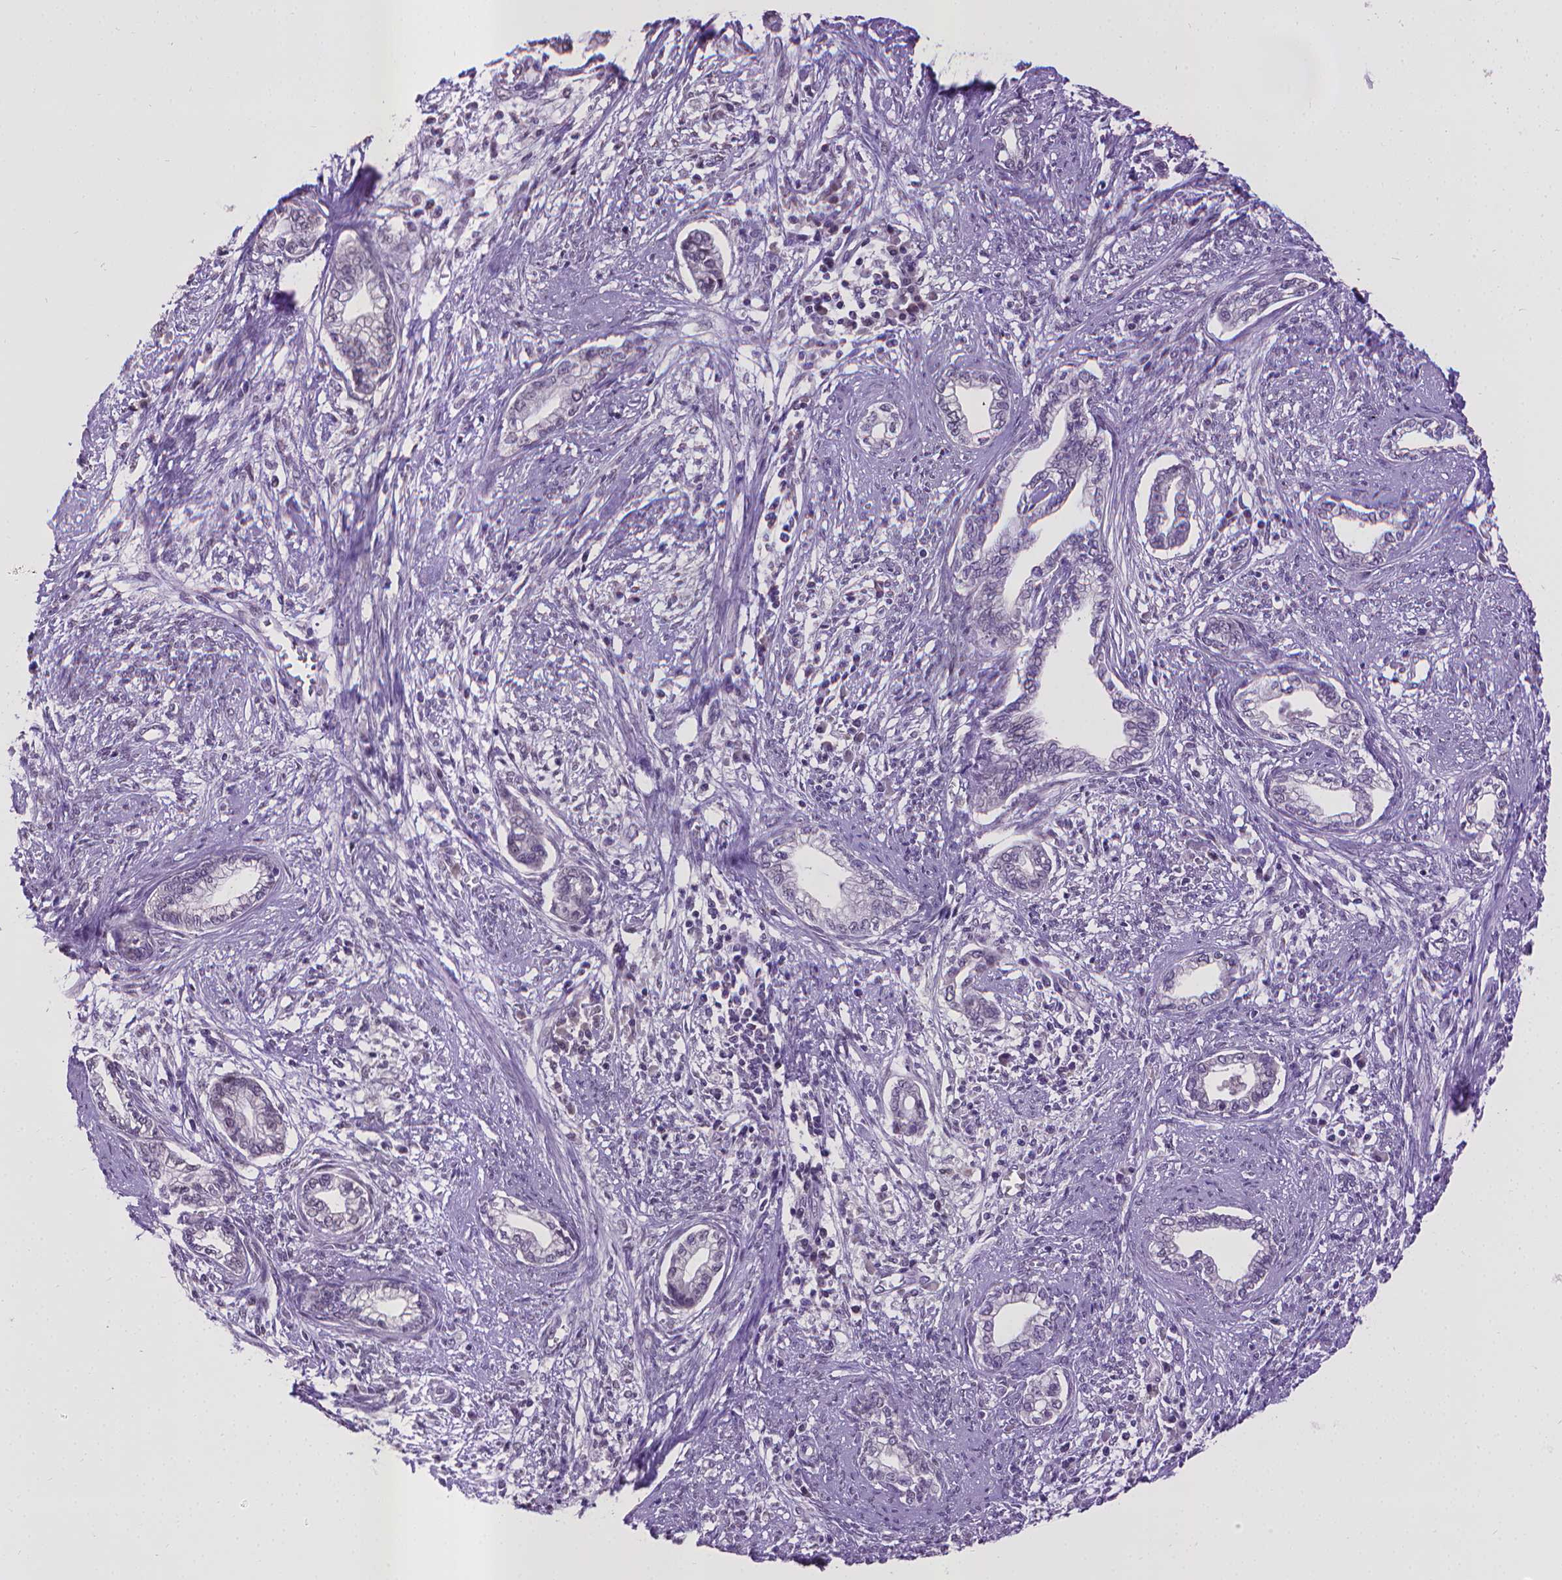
{"staining": {"intensity": "negative", "quantity": "none", "location": "none"}, "tissue": "cervical cancer", "cell_type": "Tumor cells", "image_type": "cancer", "snomed": [{"axis": "morphology", "description": "Adenocarcinoma, NOS"}, {"axis": "topography", "description": "Cervix"}], "caption": "IHC image of human cervical adenocarcinoma stained for a protein (brown), which exhibits no positivity in tumor cells.", "gene": "KMO", "patient": {"sex": "female", "age": 62}}